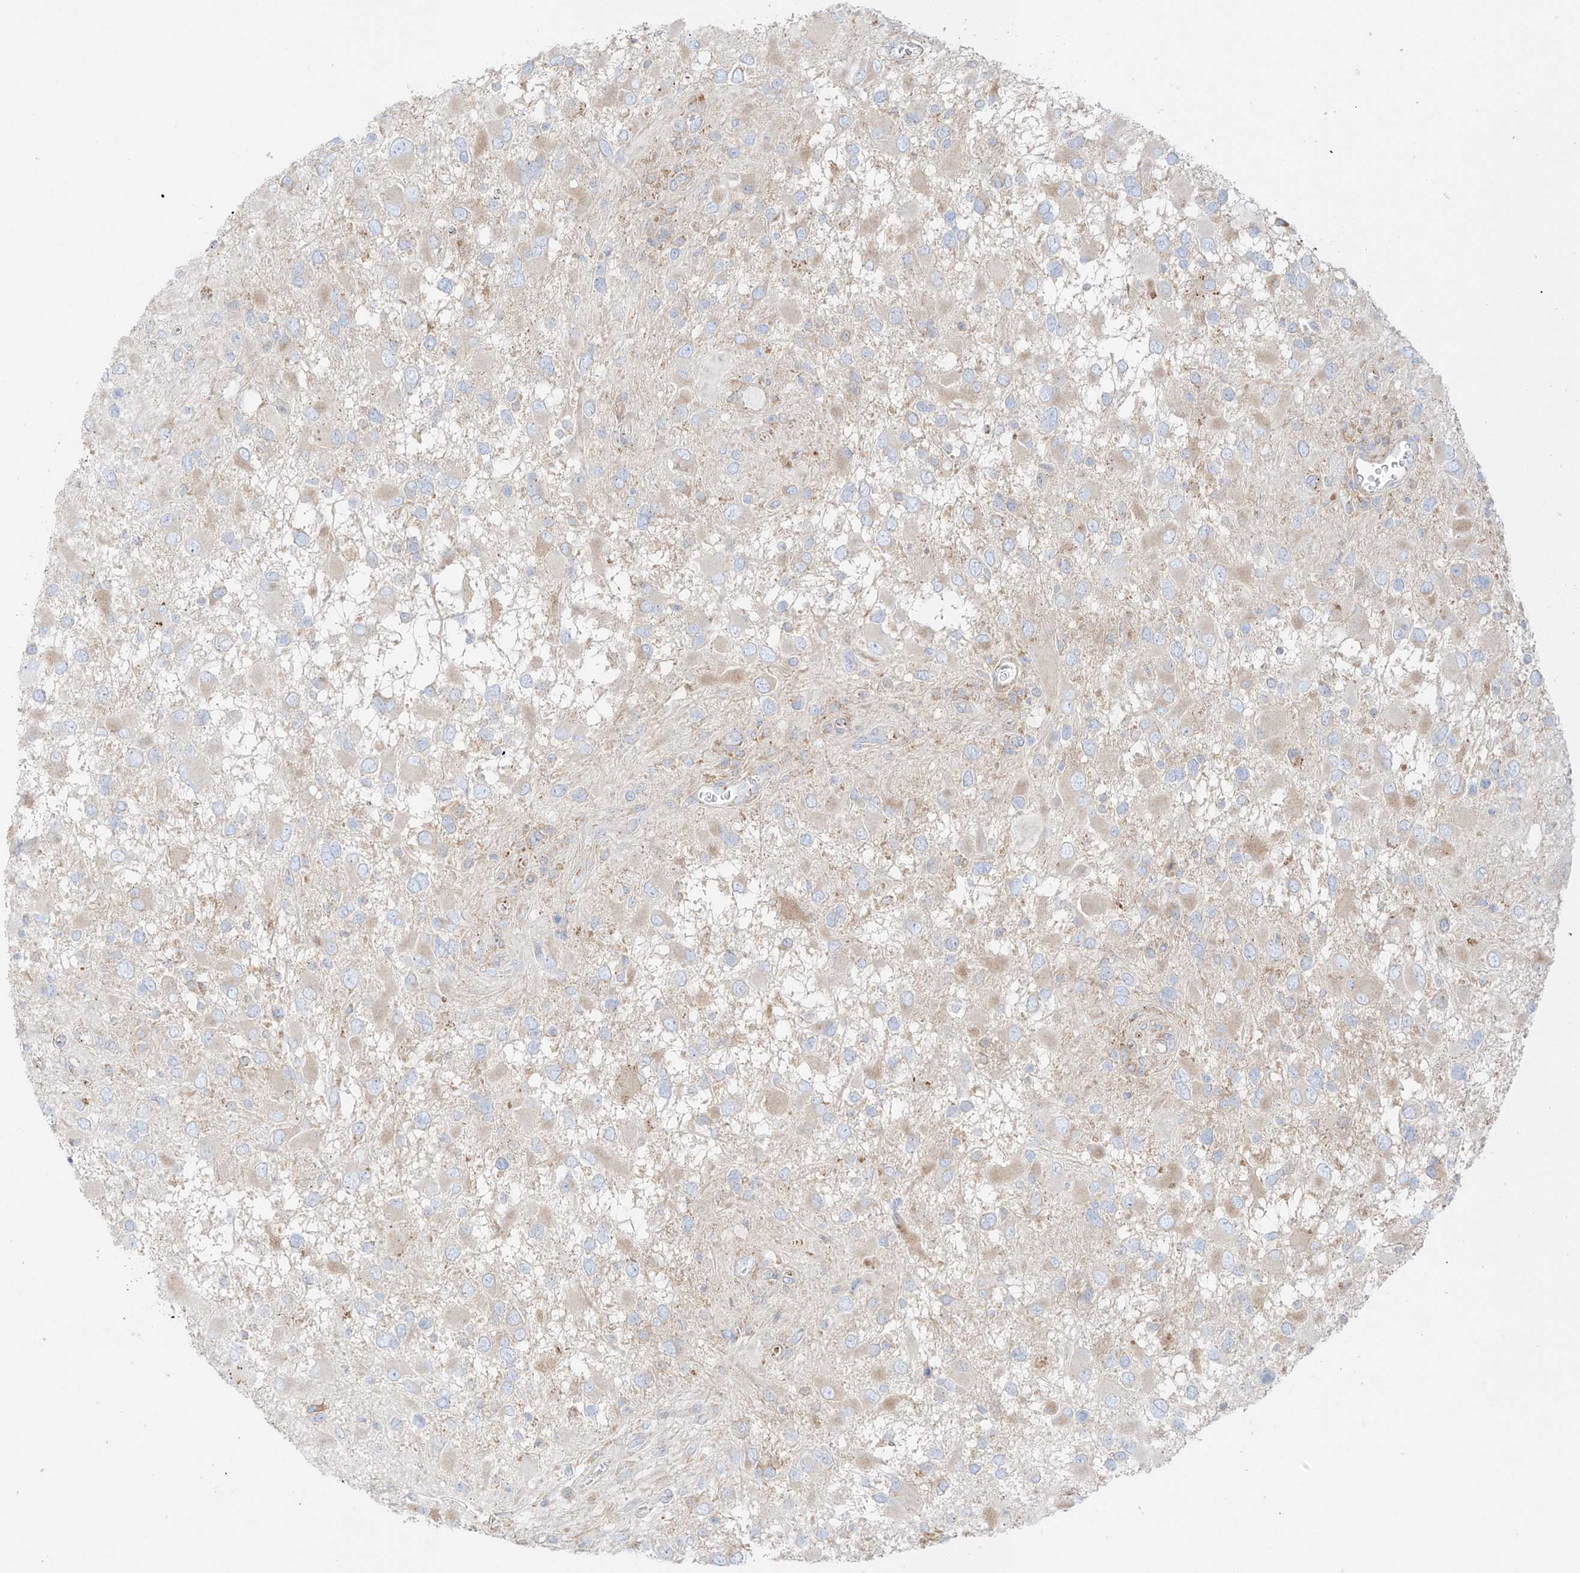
{"staining": {"intensity": "moderate", "quantity": "<25%", "location": "cytoplasmic/membranous"}, "tissue": "glioma", "cell_type": "Tumor cells", "image_type": "cancer", "snomed": [{"axis": "morphology", "description": "Glioma, malignant, High grade"}, {"axis": "topography", "description": "Brain"}], "caption": "High-power microscopy captured an immunohistochemistry photomicrograph of glioma, revealing moderate cytoplasmic/membranous expression in approximately <25% of tumor cells.", "gene": "XKR3", "patient": {"sex": "male", "age": 53}}